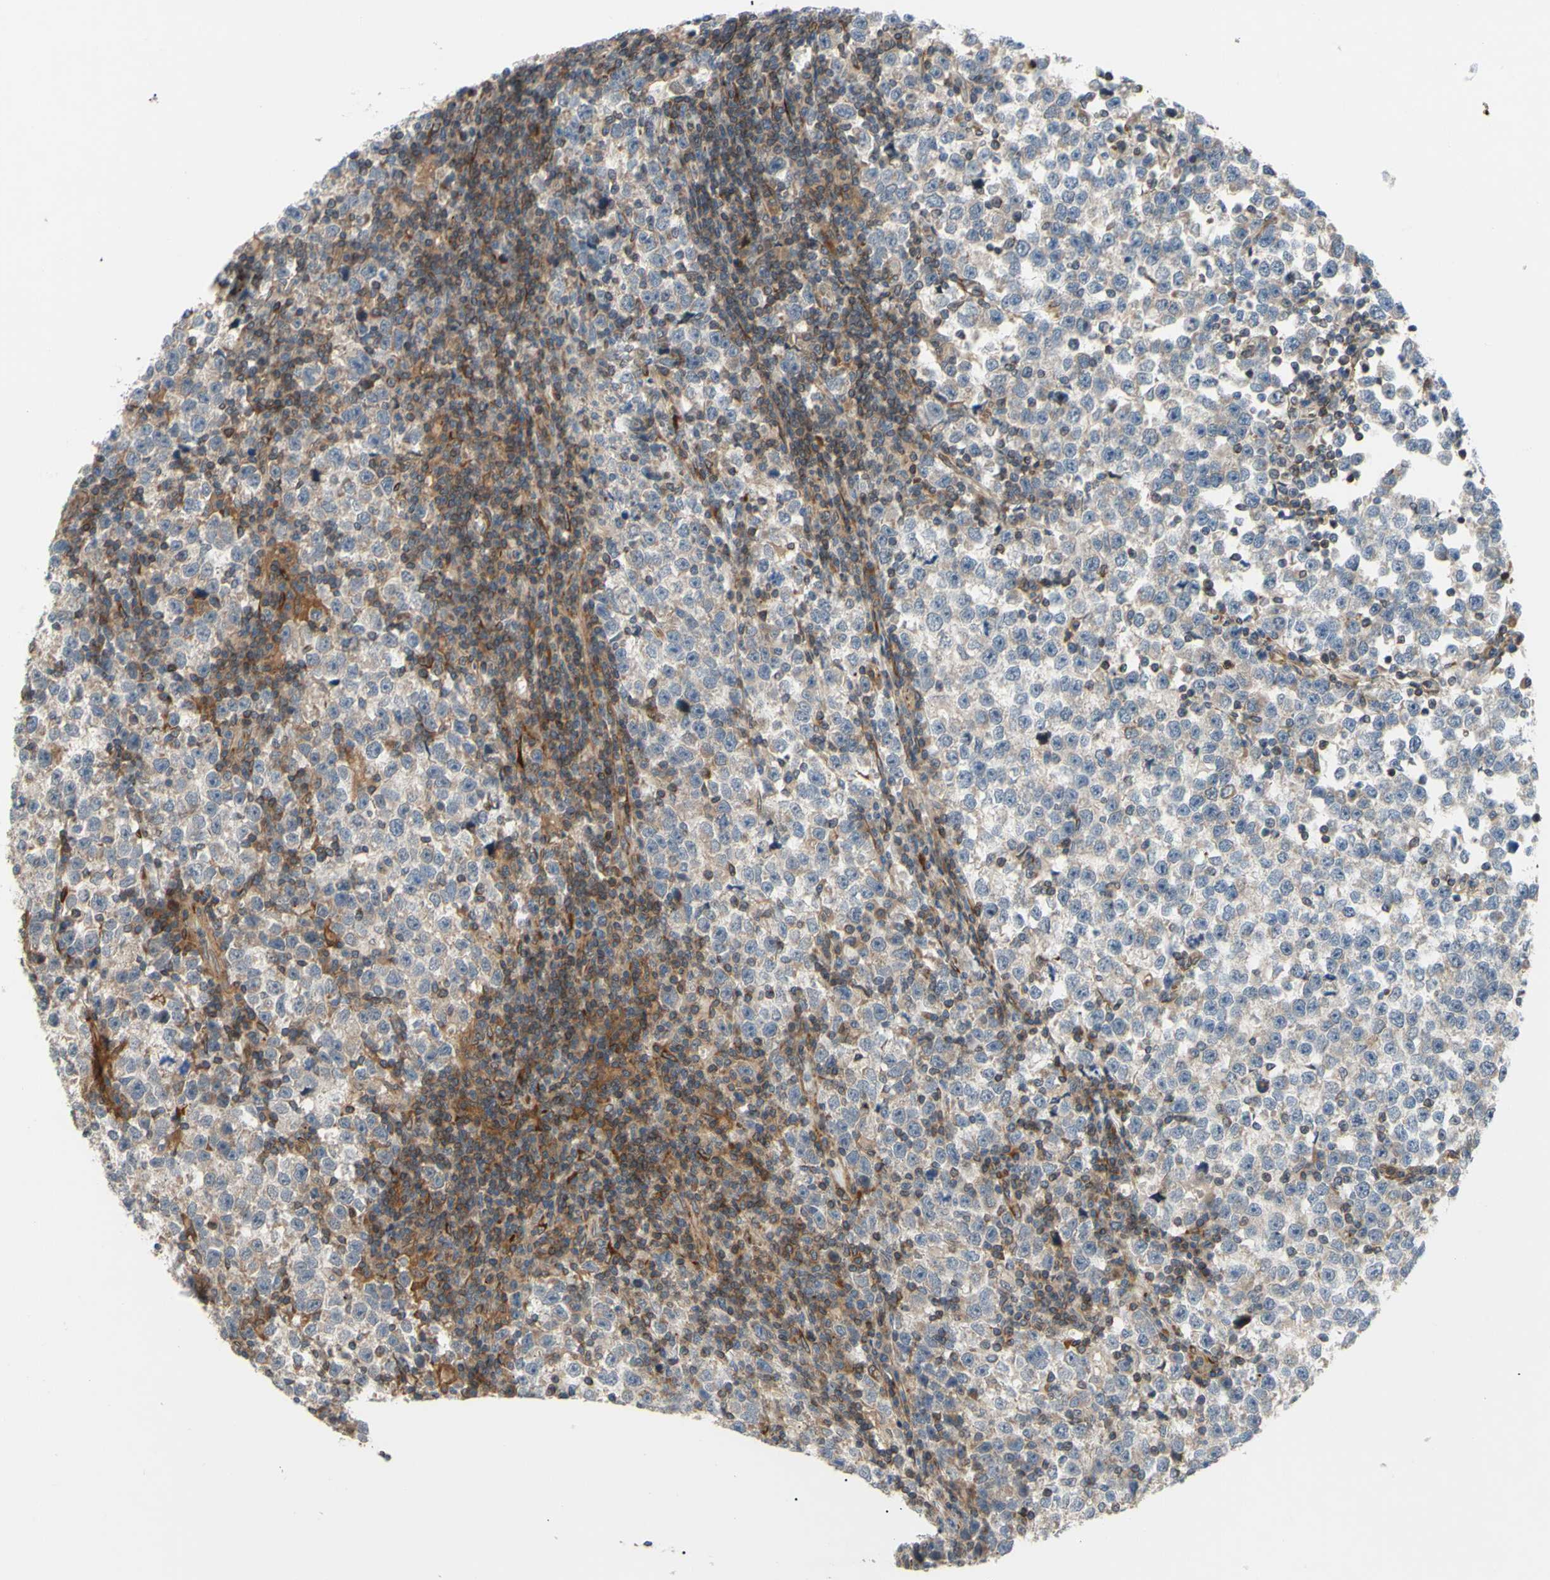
{"staining": {"intensity": "weak", "quantity": "25%-75%", "location": "cytoplasmic/membranous"}, "tissue": "testis cancer", "cell_type": "Tumor cells", "image_type": "cancer", "snomed": [{"axis": "morphology", "description": "Seminoma, NOS"}, {"axis": "topography", "description": "Testis"}], "caption": "Brown immunohistochemical staining in human testis cancer exhibits weak cytoplasmic/membranous staining in about 25%-75% of tumor cells.", "gene": "PRAF2", "patient": {"sex": "male", "age": 43}}